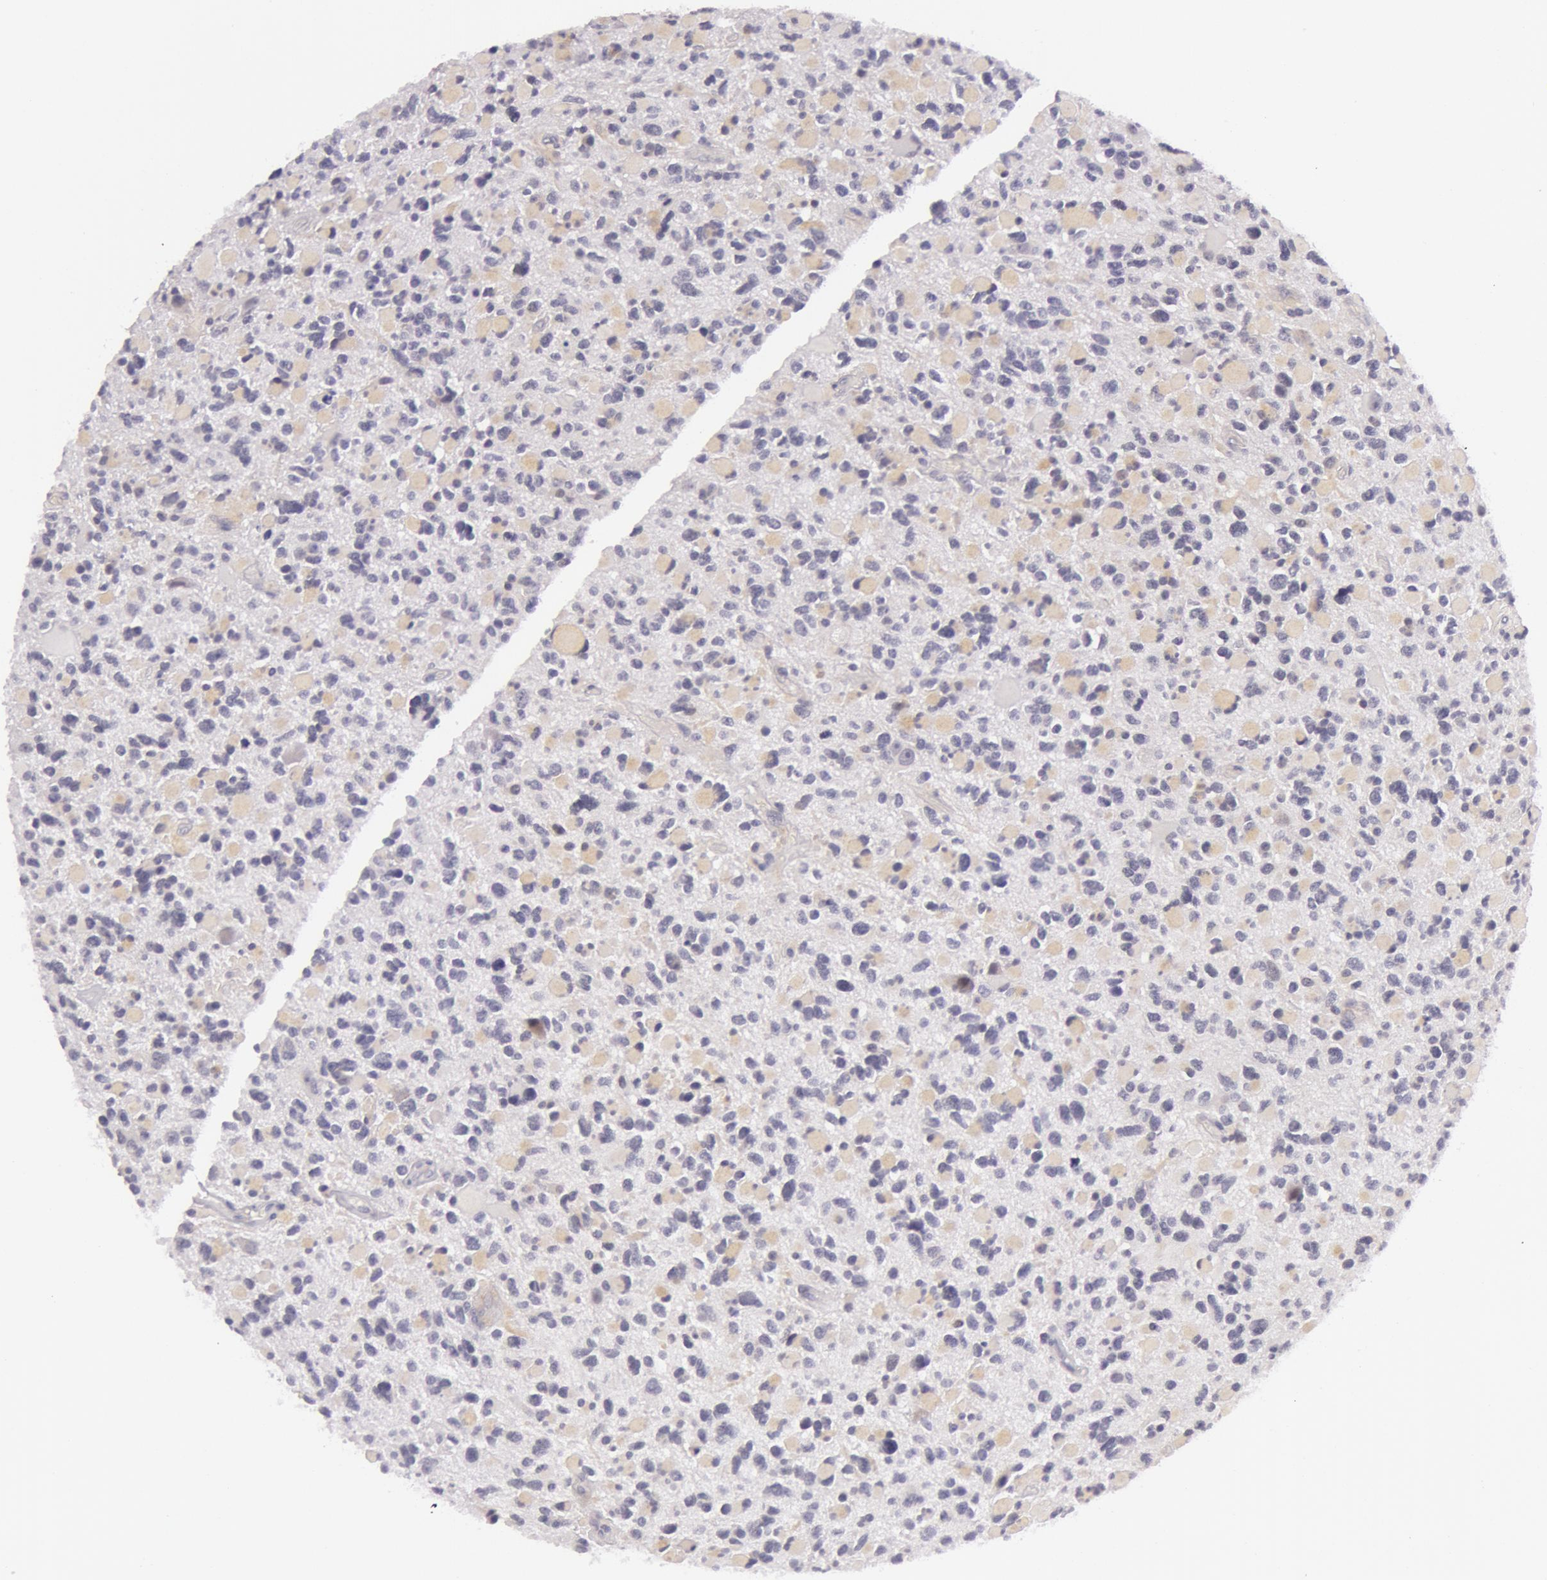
{"staining": {"intensity": "negative", "quantity": "none", "location": "none"}, "tissue": "glioma", "cell_type": "Tumor cells", "image_type": "cancer", "snomed": [{"axis": "morphology", "description": "Glioma, malignant, High grade"}, {"axis": "topography", "description": "Brain"}], "caption": "DAB immunohistochemical staining of glioma displays no significant positivity in tumor cells.", "gene": "RBMY1F", "patient": {"sex": "female", "age": 37}}